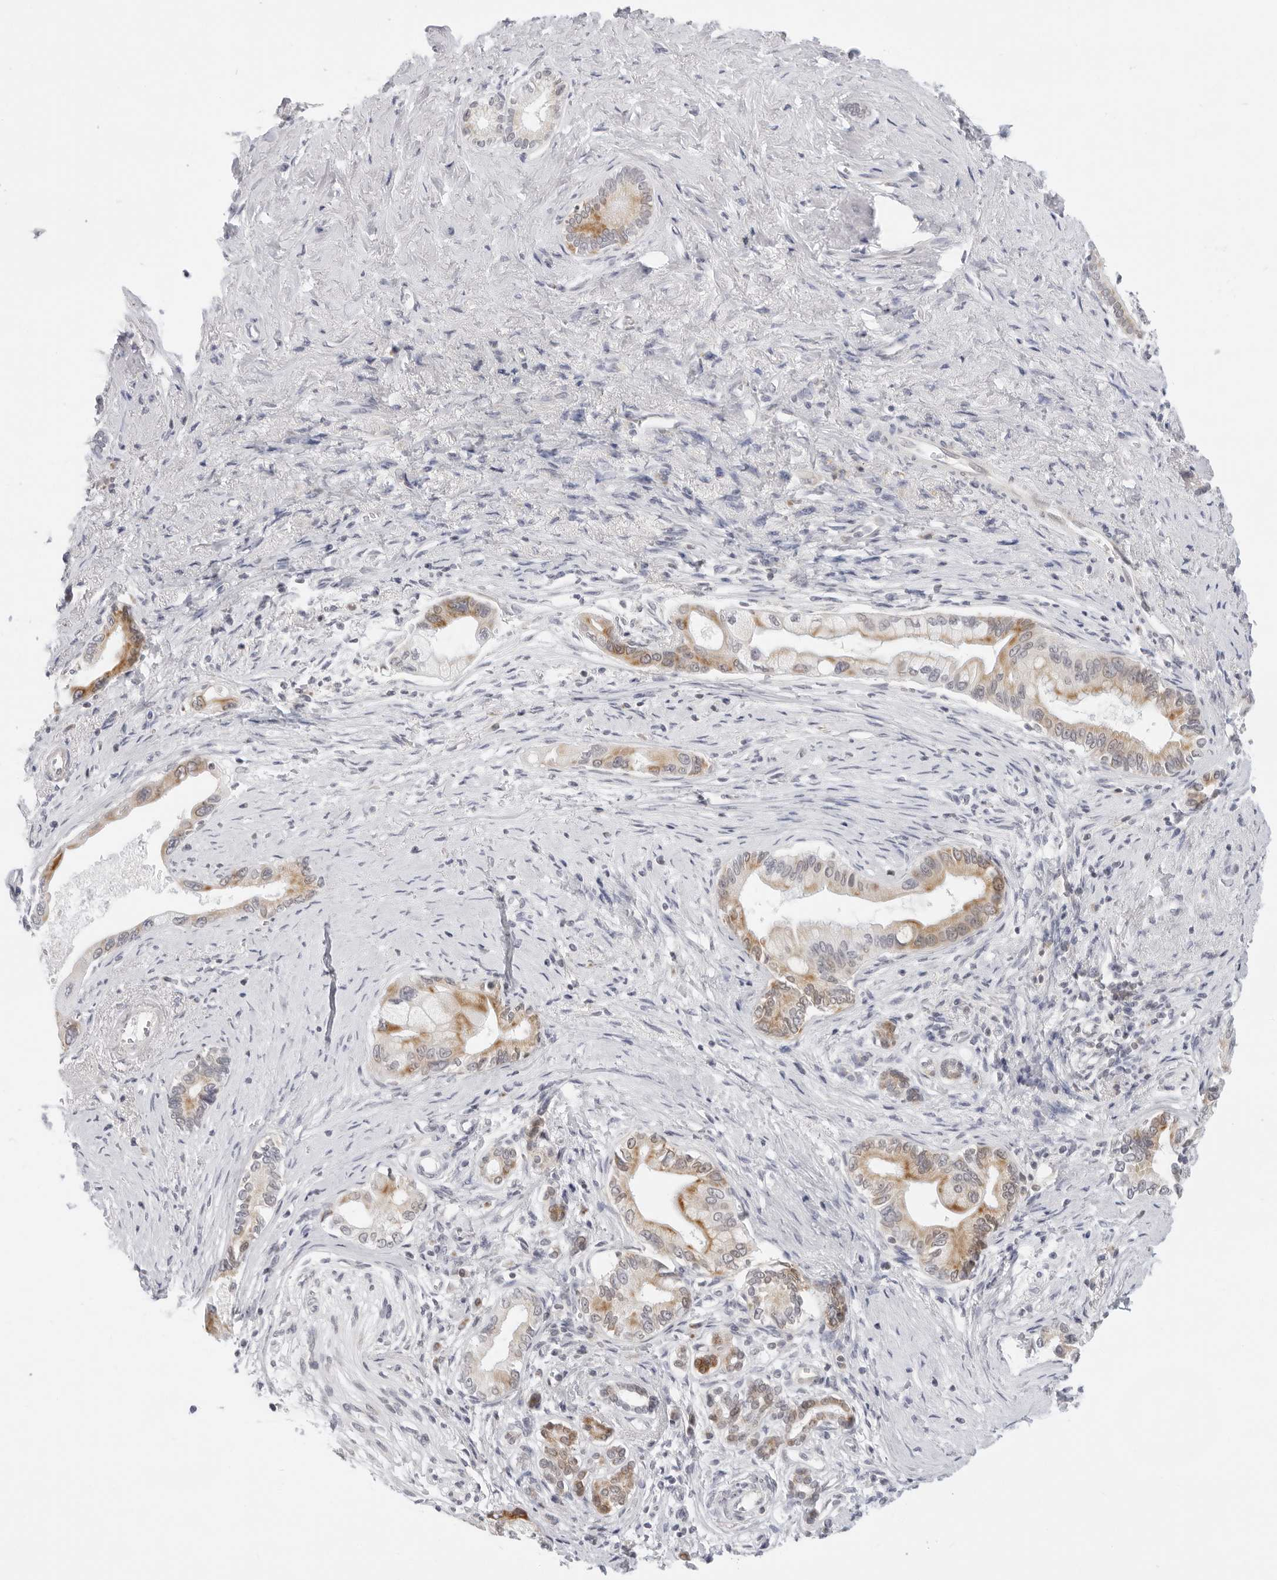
{"staining": {"intensity": "moderate", "quantity": ">75%", "location": "cytoplasmic/membranous"}, "tissue": "pancreatic cancer", "cell_type": "Tumor cells", "image_type": "cancer", "snomed": [{"axis": "morphology", "description": "Adenocarcinoma, NOS"}, {"axis": "topography", "description": "Pancreas"}], "caption": "IHC histopathology image of pancreatic adenocarcinoma stained for a protein (brown), which shows medium levels of moderate cytoplasmic/membranous expression in about >75% of tumor cells.", "gene": "CIART", "patient": {"sex": "male", "age": 78}}